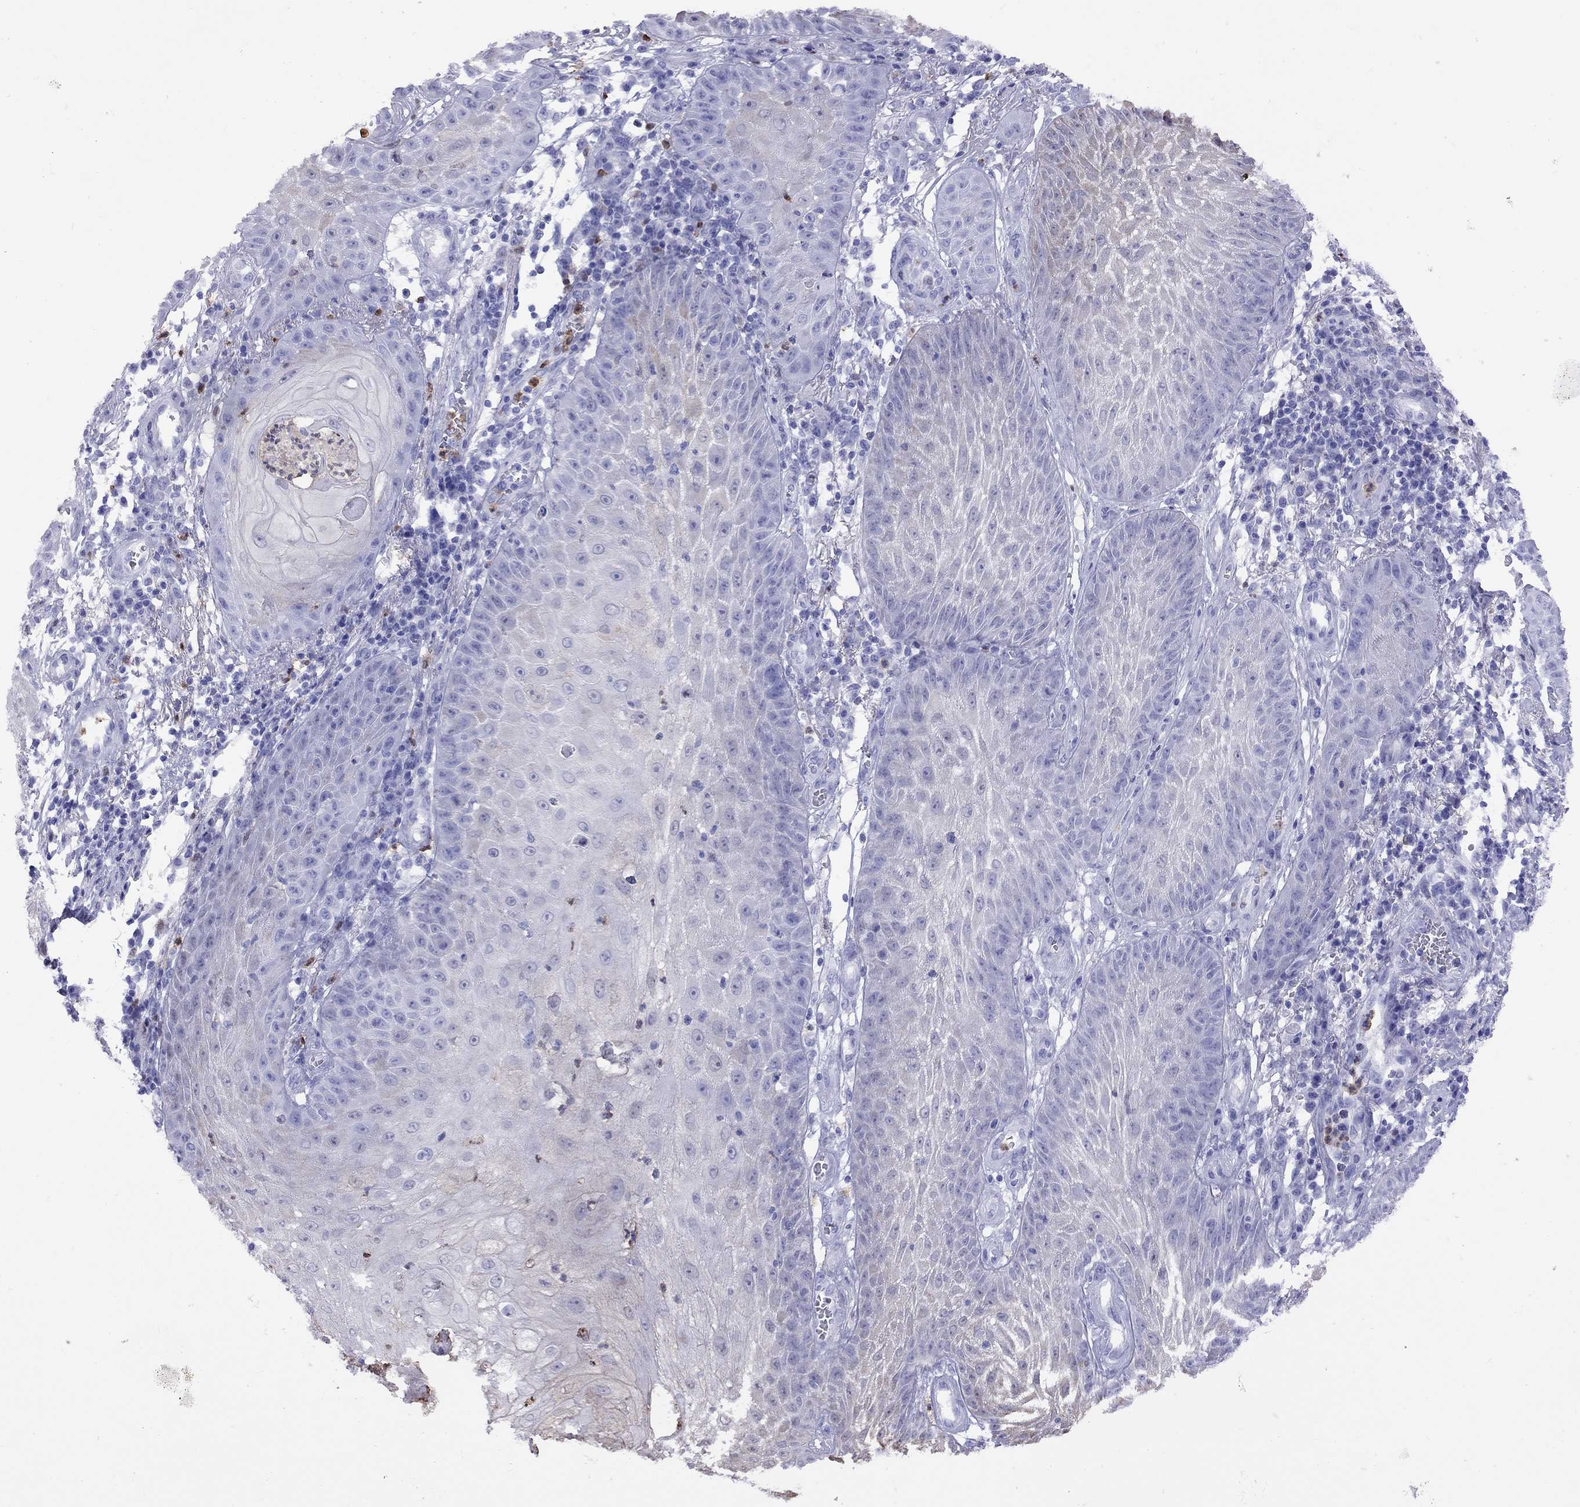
{"staining": {"intensity": "negative", "quantity": "none", "location": "none"}, "tissue": "skin cancer", "cell_type": "Tumor cells", "image_type": "cancer", "snomed": [{"axis": "morphology", "description": "Squamous cell carcinoma, NOS"}, {"axis": "topography", "description": "Skin"}], "caption": "Immunohistochemistry (IHC) histopathology image of neoplastic tissue: human skin squamous cell carcinoma stained with DAB (3,3'-diaminobenzidine) demonstrates no significant protein staining in tumor cells.", "gene": "SLAMF1", "patient": {"sex": "male", "age": 70}}